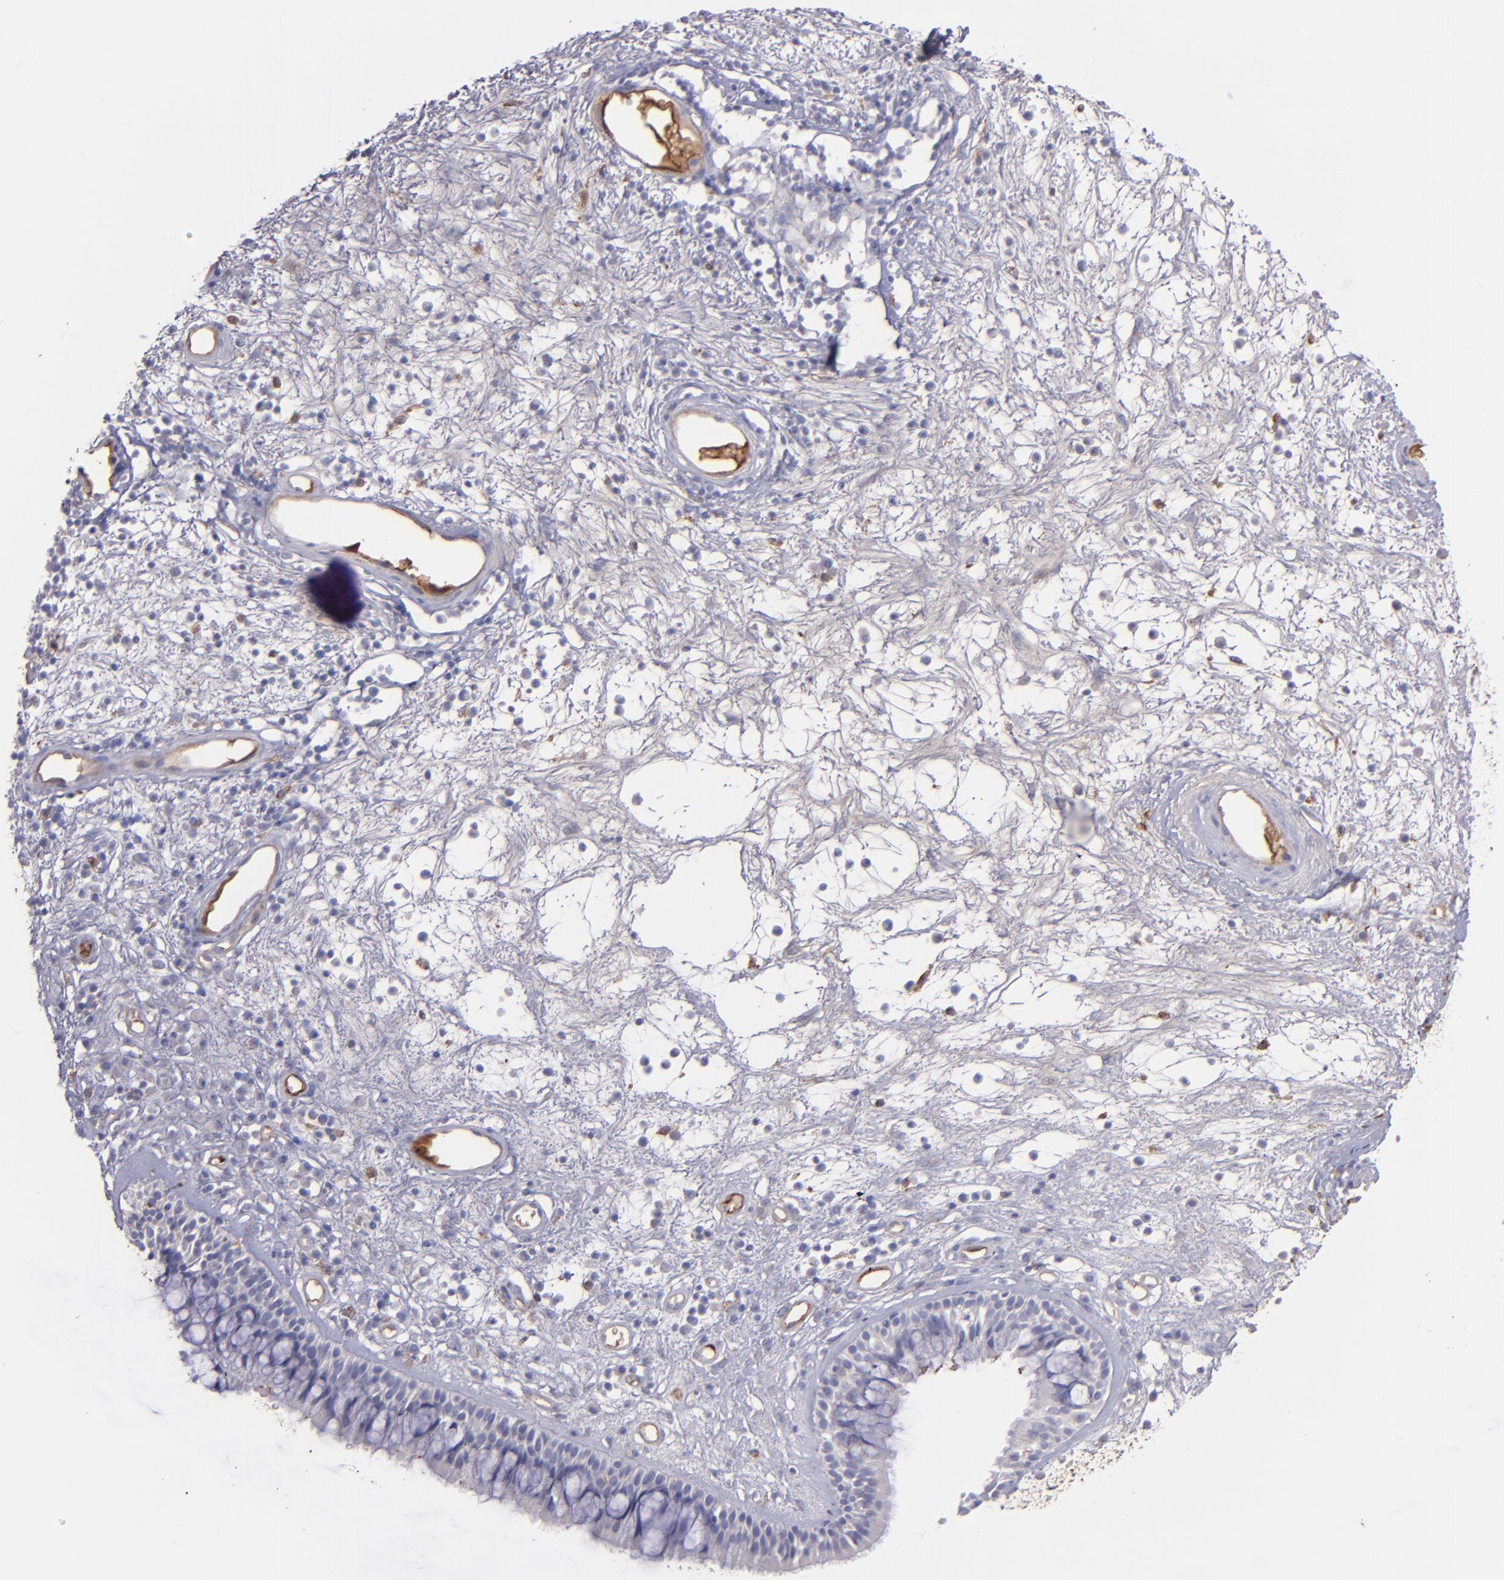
{"staining": {"intensity": "weak", "quantity": "<25%", "location": "cytoplasmic/membranous"}, "tissue": "nasopharynx", "cell_type": "Respiratory epithelial cells", "image_type": "normal", "snomed": [{"axis": "morphology", "description": "Normal tissue, NOS"}, {"axis": "morphology", "description": "Inflammation, NOS"}, {"axis": "topography", "description": "Nasopharynx"}], "caption": "DAB immunohistochemical staining of benign human nasopharynx displays no significant expression in respiratory epithelial cells. (IHC, brightfield microscopy, high magnification).", "gene": "C1QA", "patient": {"sex": "male", "age": 48}}